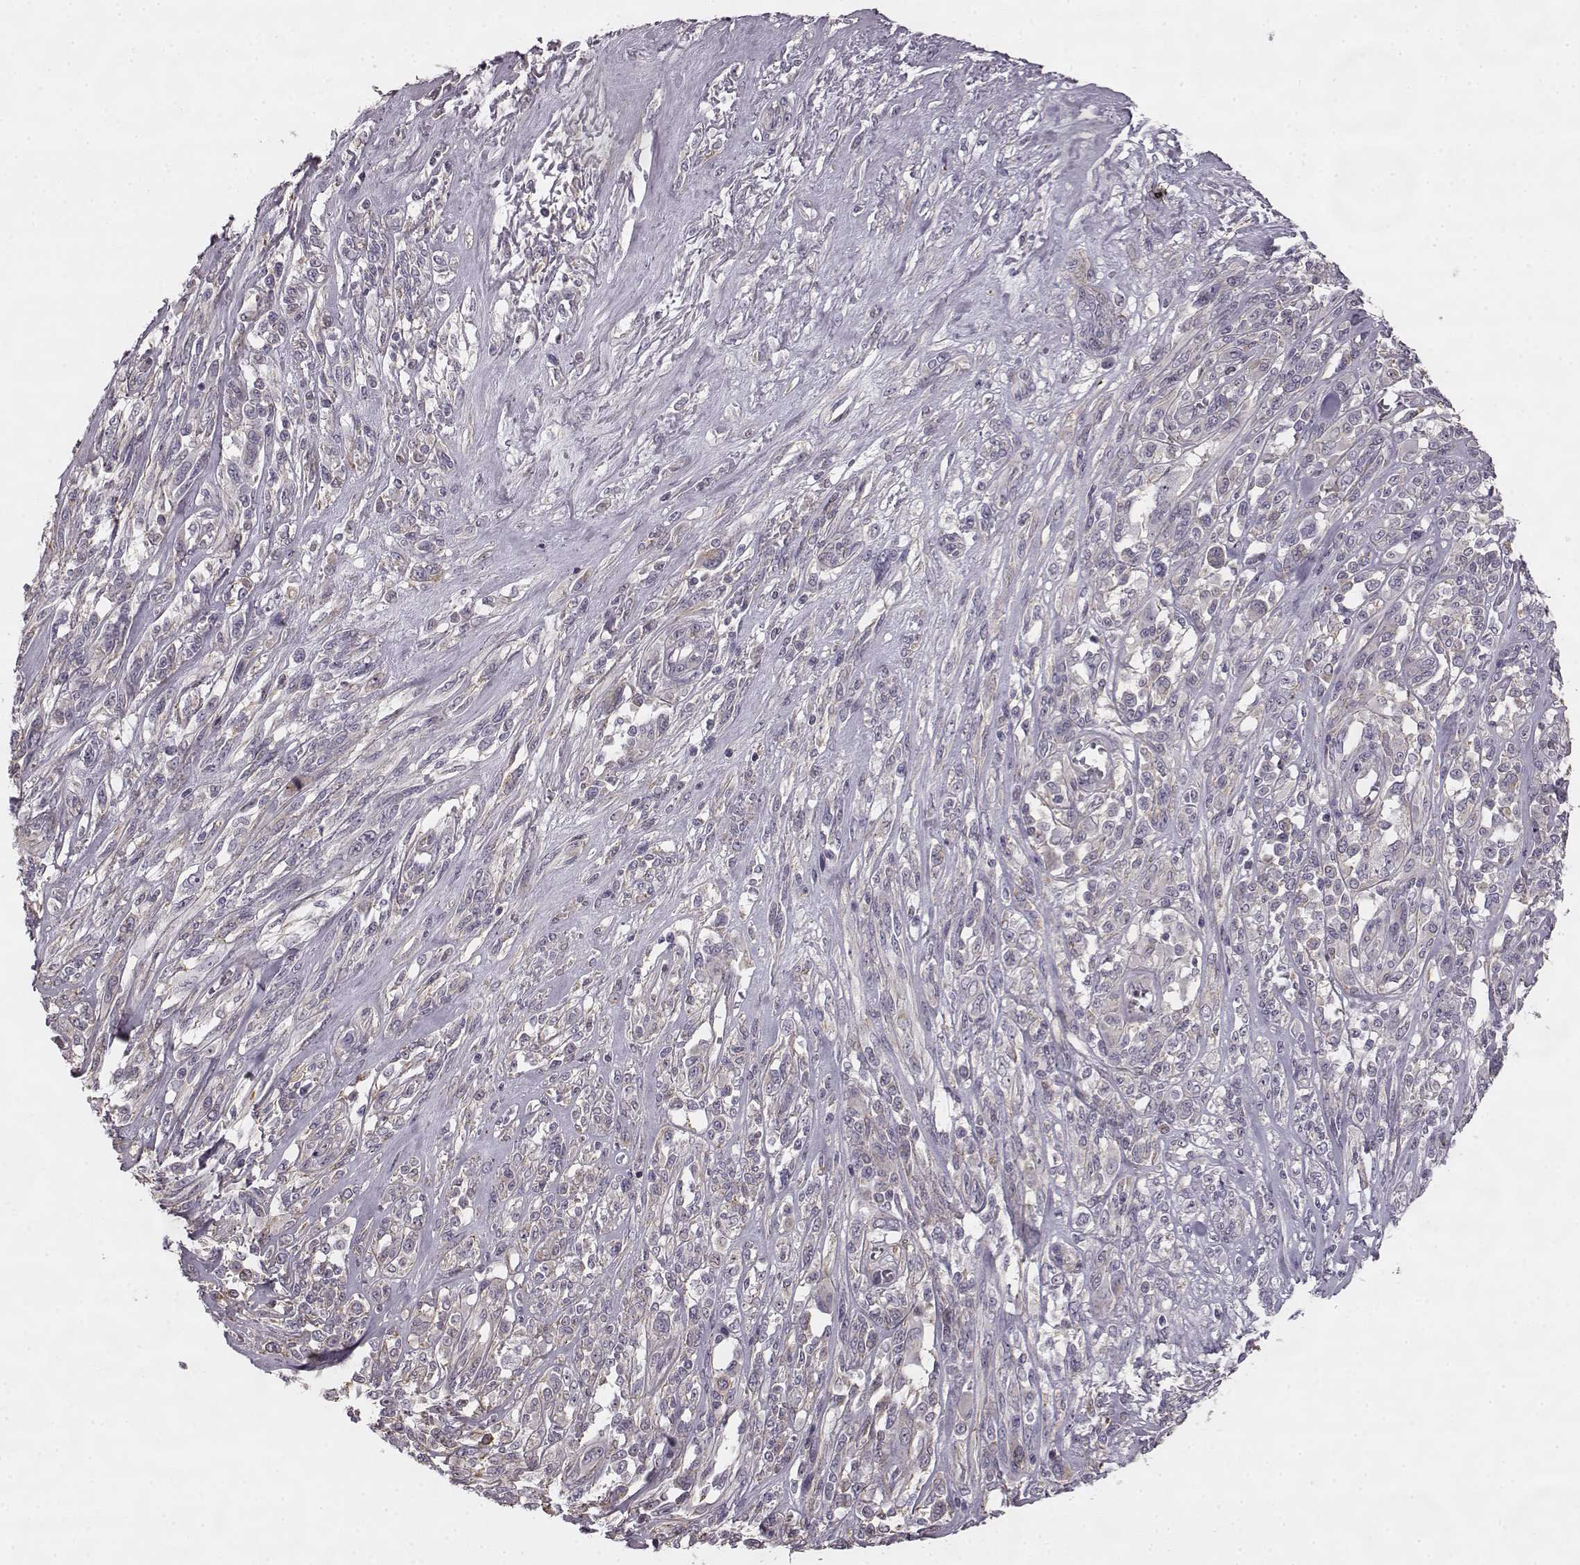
{"staining": {"intensity": "negative", "quantity": "none", "location": "none"}, "tissue": "melanoma", "cell_type": "Tumor cells", "image_type": "cancer", "snomed": [{"axis": "morphology", "description": "Malignant melanoma, NOS"}, {"axis": "topography", "description": "Skin"}], "caption": "Immunohistochemical staining of human malignant melanoma shows no significant staining in tumor cells.", "gene": "HMMR", "patient": {"sex": "female", "age": 91}}